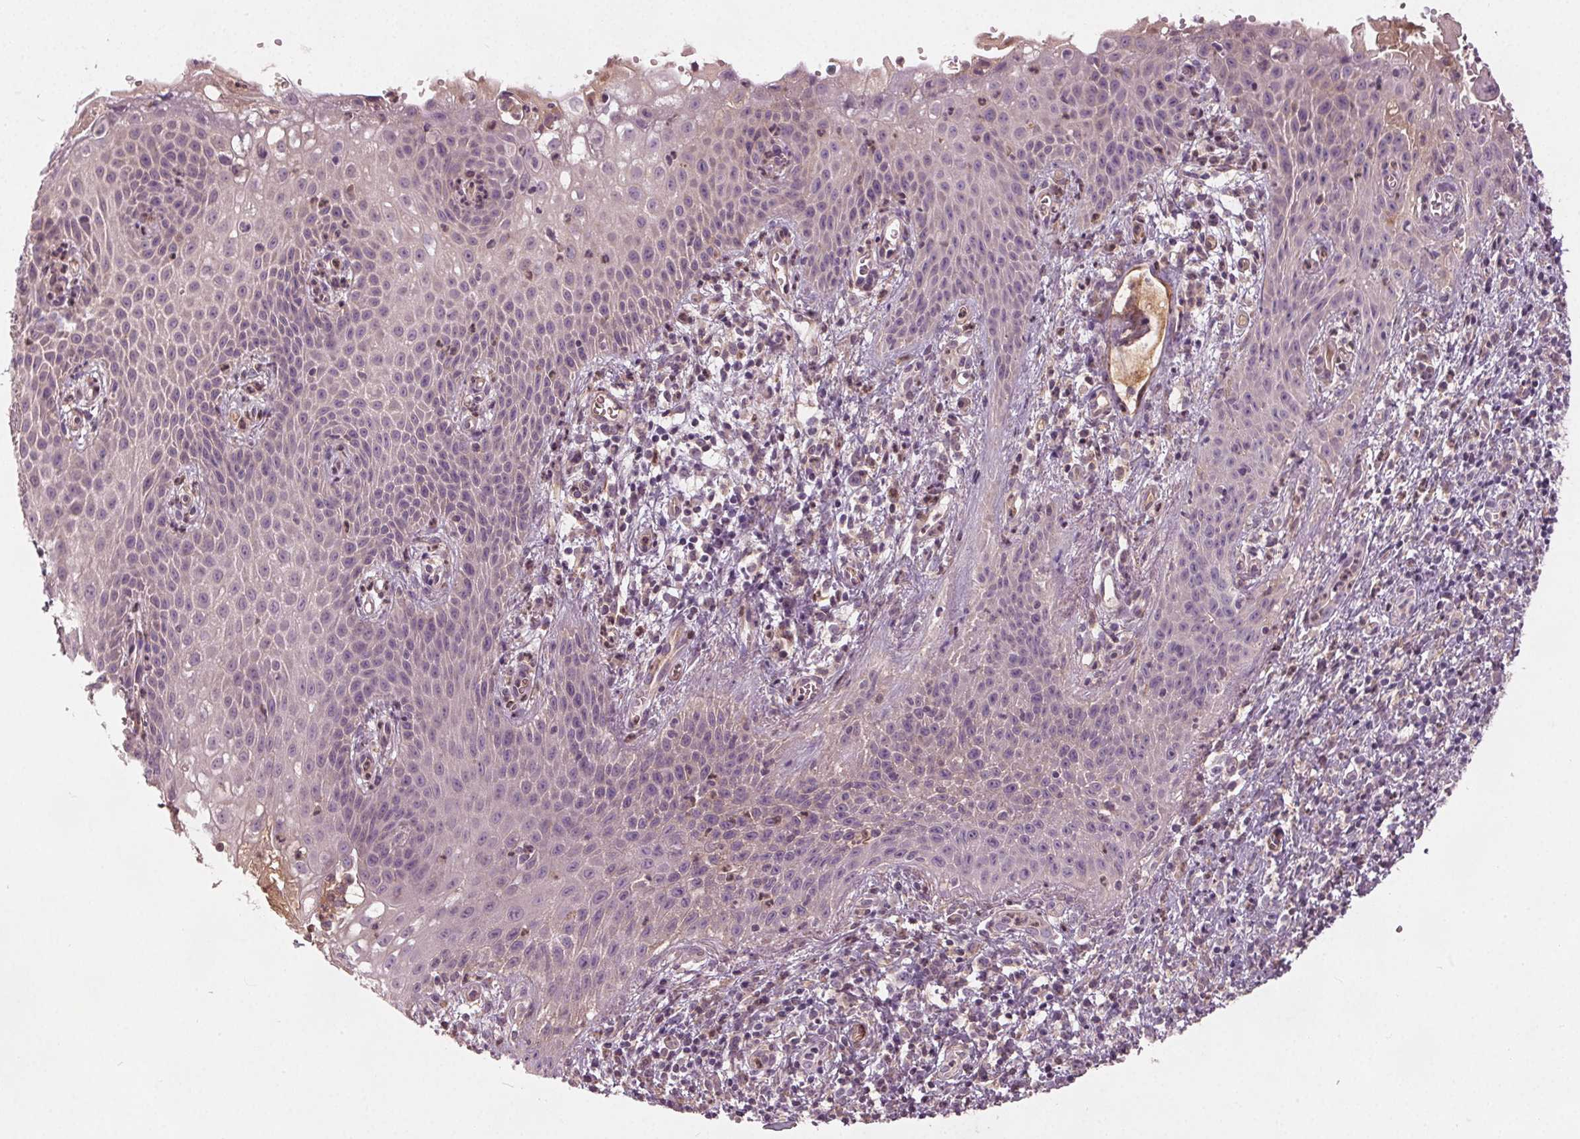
{"staining": {"intensity": "negative", "quantity": "none", "location": "none"}, "tissue": "cervical cancer", "cell_type": "Tumor cells", "image_type": "cancer", "snomed": [{"axis": "morphology", "description": "Squamous cell carcinoma, NOS"}, {"axis": "topography", "description": "Cervix"}], "caption": "Immunohistochemistry of cervical cancer (squamous cell carcinoma) displays no staining in tumor cells.", "gene": "PDGFD", "patient": {"sex": "female", "age": 30}}